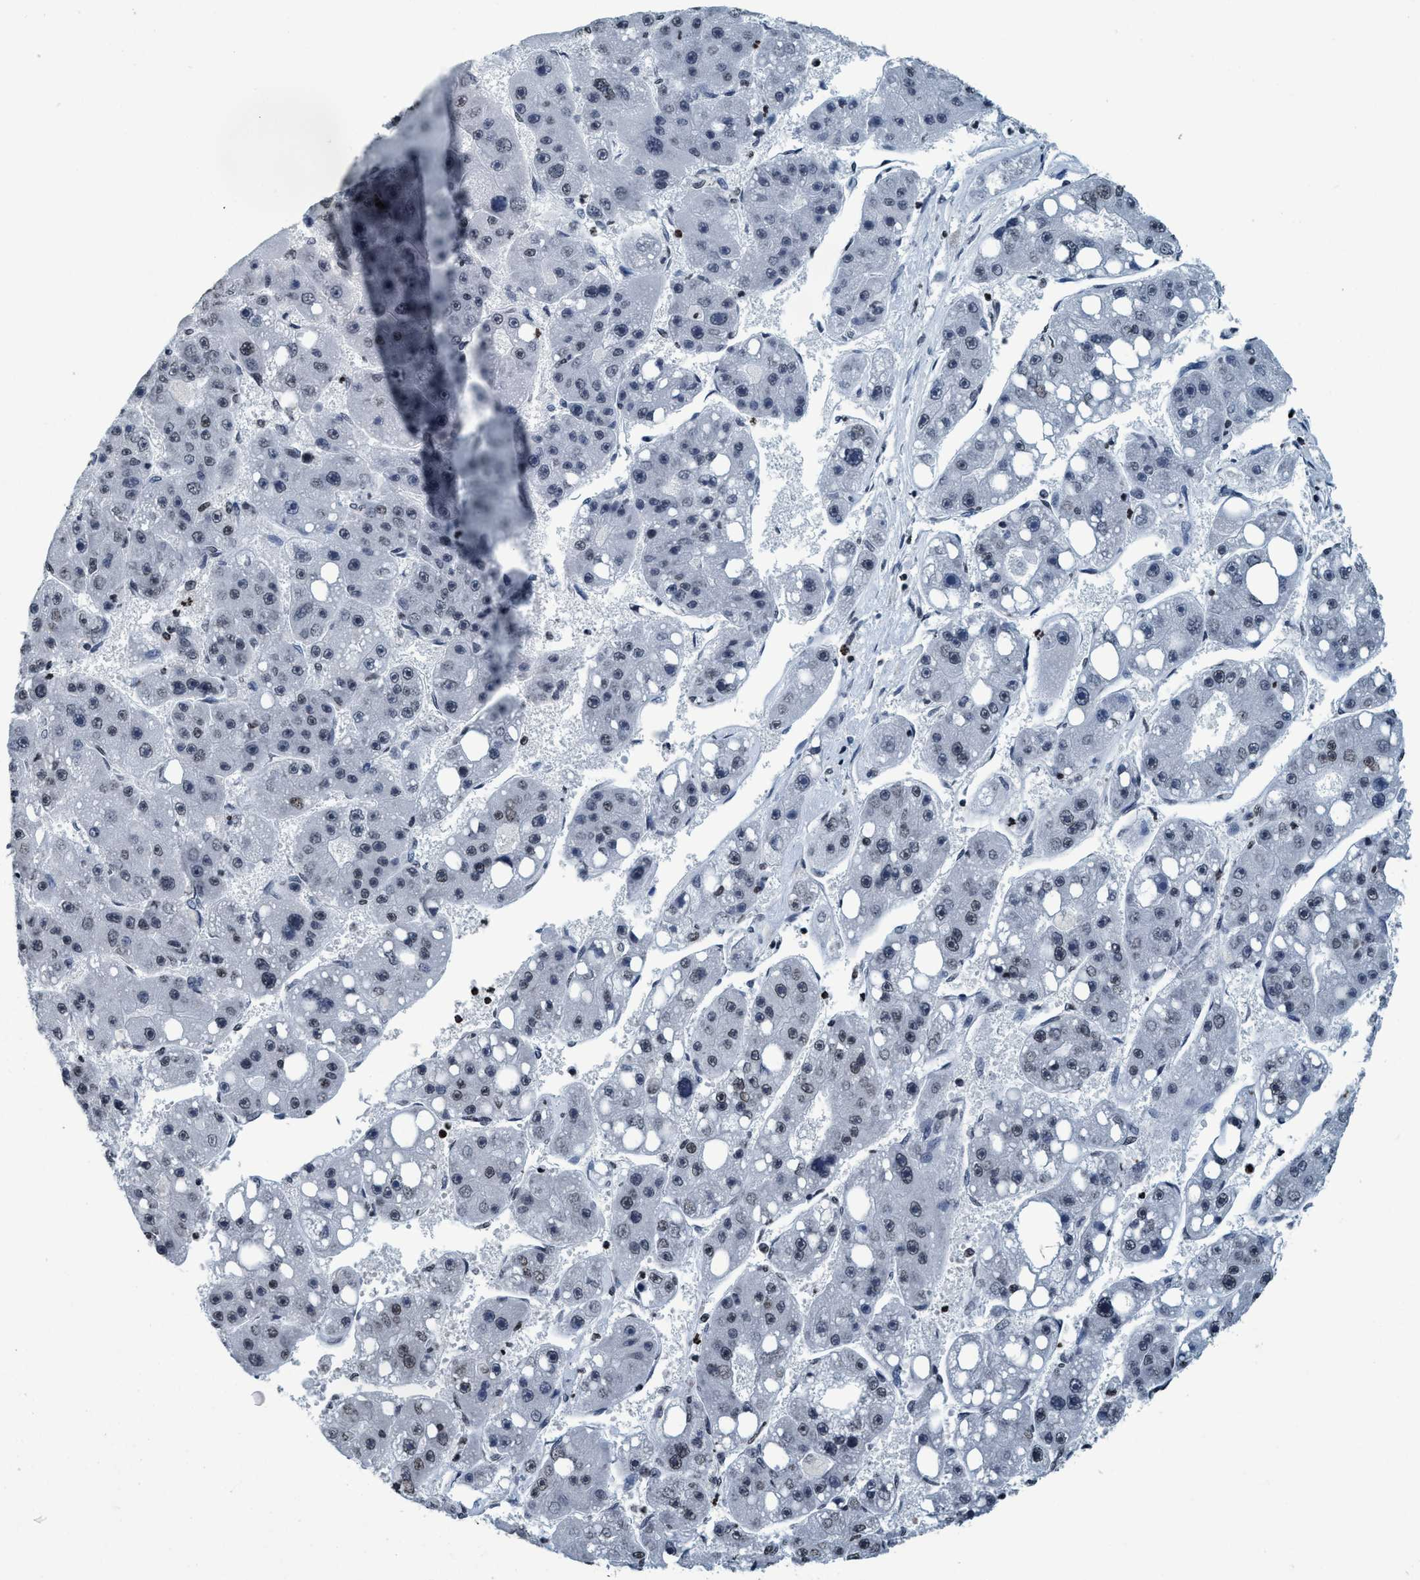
{"staining": {"intensity": "weak", "quantity": "<25%", "location": "nuclear"}, "tissue": "liver cancer", "cell_type": "Tumor cells", "image_type": "cancer", "snomed": [{"axis": "morphology", "description": "Carcinoma, Hepatocellular, NOS"}, {"axis": "topography", "description": "Liver"}], "caption": "This micrograph is of liver cancer (hepatocellular carcinoma) stained with immunohistochemistry to label a protein in brown with the nuclei are counter-stained blue. There is no staining in tumor cells. (DAB immunohistochemistry (IHC) visualized using brightfield microscopy, high magnification).", "gene": "CCNE2", "patient": {"sex": "female", "age": 61}}